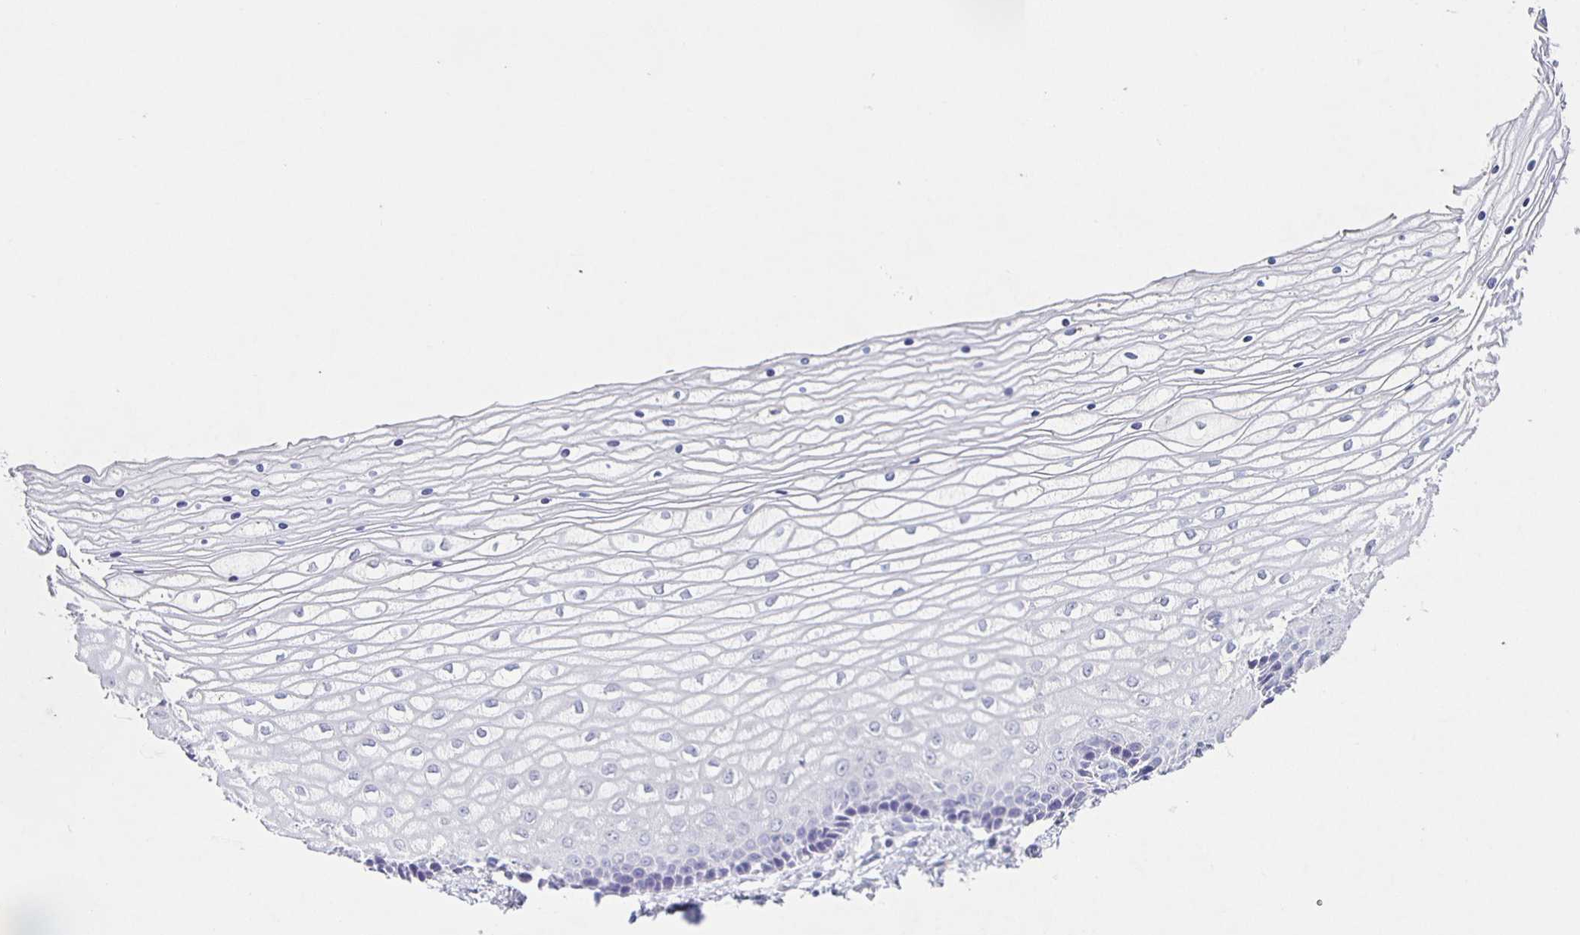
{"staining": {"intensity": "negative", "quantity": "none", "location": "none"}, "tissue": "vagina", "cell_type": "Squamous epithelial cells", "image_type": "normal", "snomed": [{"axis": "morphology", "description": "Normal tissue, NOS"}, {"axis": "topography", "description": "Vagina"}], "caption": "Vagina stained for a protein using immunohistochemistry shows no positivity squamous epithelial cells.", "gene": "CARNS1", "patient": {"sex": "female", "age": 45}}